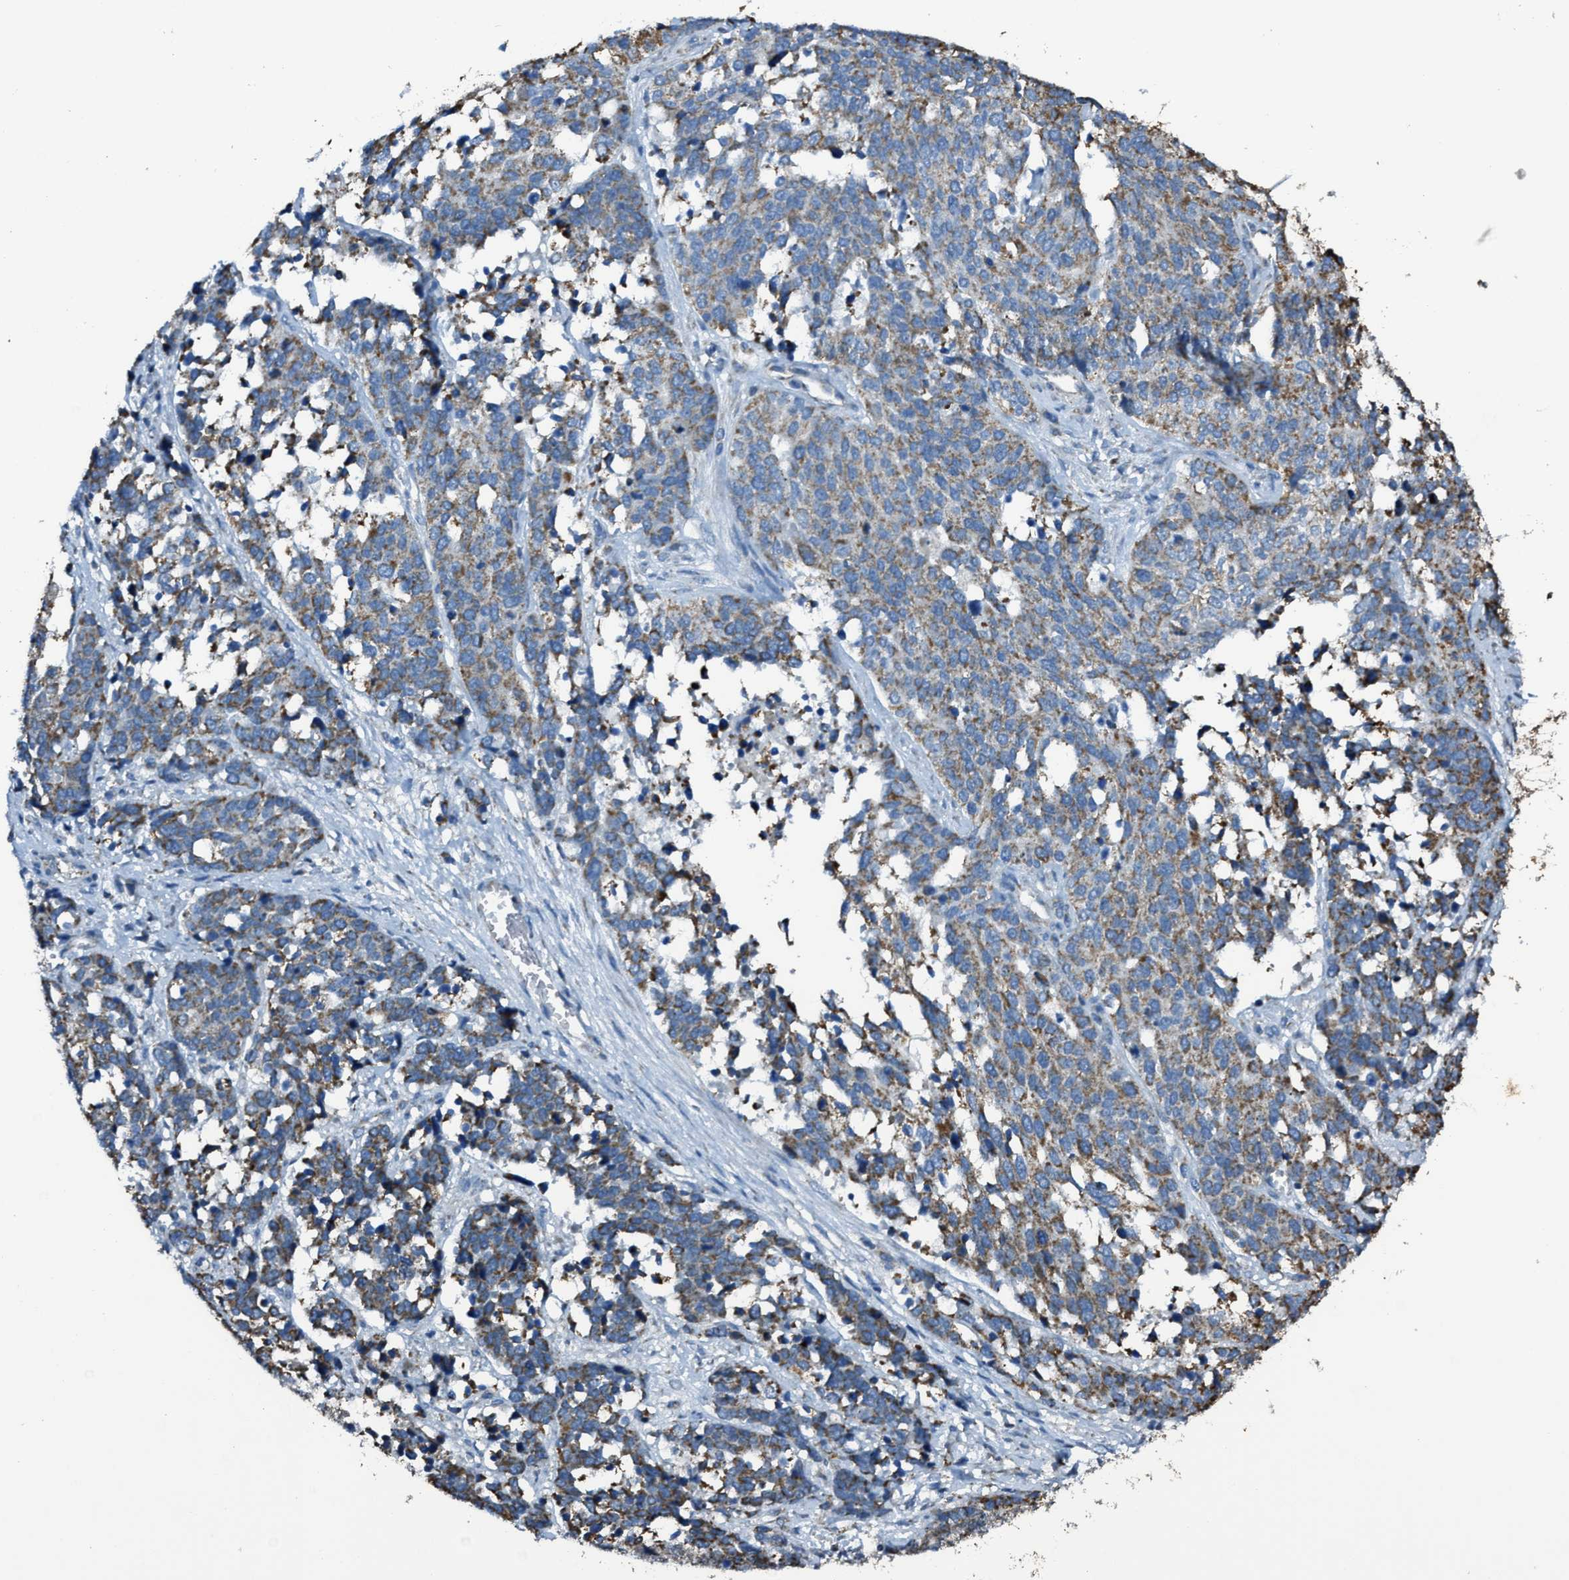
{"staining": {"intensity": "moderate", "quantity": ">75%", "location": "cytoplasmic/membranous"}, "tissue": "ovarian cancer", "cell_type": "Tumor cells", "image_type": "cancer", "snomed": [{"axis": "morphology", "description": "Cystadenocarcinoma, serous, NOS"}, {"axis": "topography", "description": "Ovary"}], "caption": "A brown stain labels moderate cytoplasmic/membranous positivity of a protein in ovarian serous cystadenocarcinoma tumor cells.", "gene": "SLC25A11", "patient": {"sex": "female", "age": 44}}